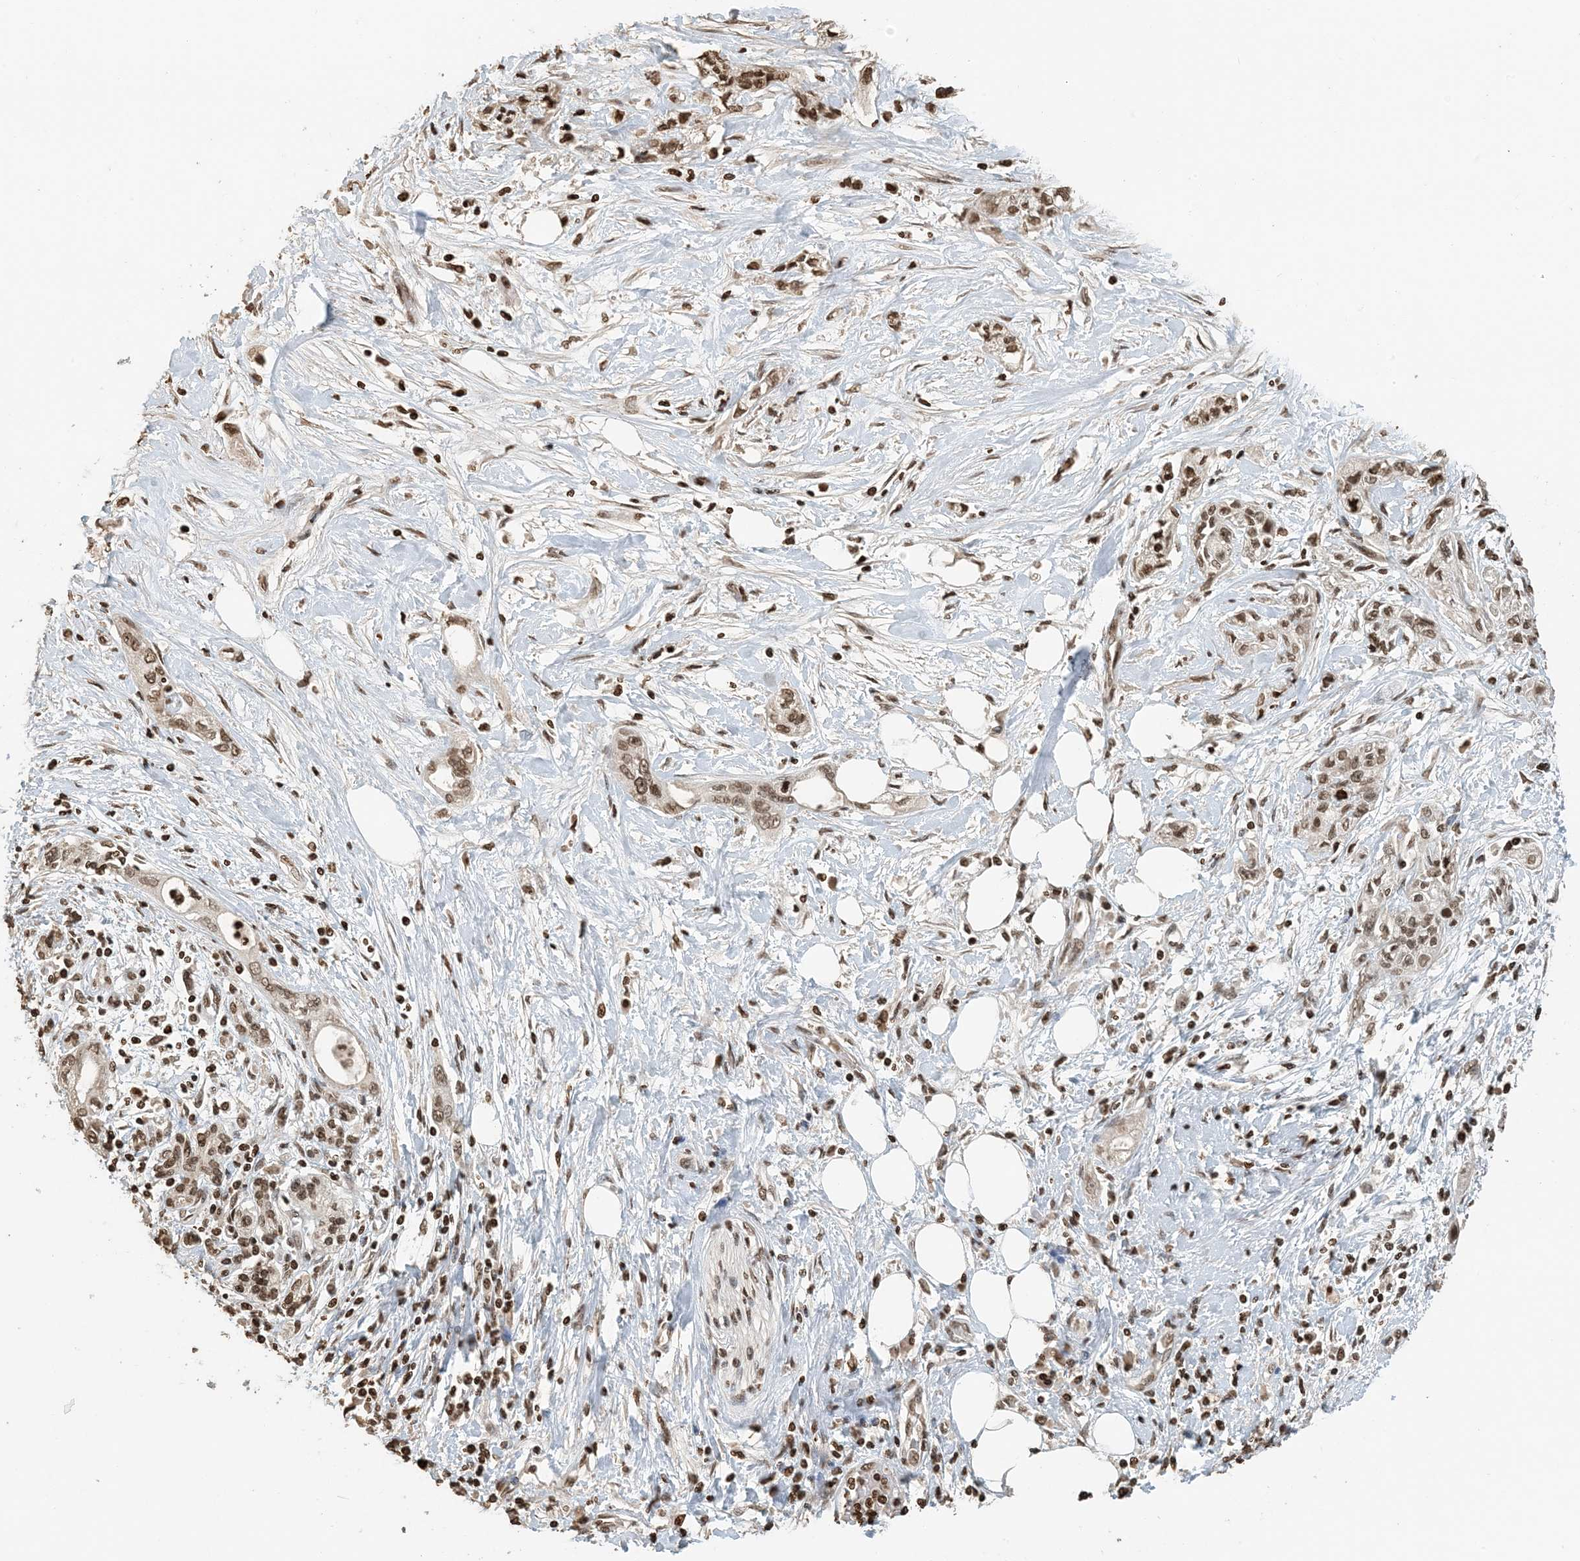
{"staining": {"intensity": "weak", "quantity": ">75%", "location": "nuclear"}, "tissue": "pancreatic cancer", "cell_type": "Tumor cells", "image_type": "cancer", "snomed": [{"axis": "morphology", "description": "Adenocarcinoma, NOS"}, {"axis": "topography", "description": "Pancreas"}], "caption": "Brown immunohistochemical staining in human pancreatic cancer (adenocarcinoma) demonstrates weak nuclear expression in about >75% of tumor cells. (DAB (3,3'-diaminobenzidine) IHC, brown staining for protein, blue staining for nuclei).", "gene": "H3-3B", "patient": {"sex": "male", "age": 70}}